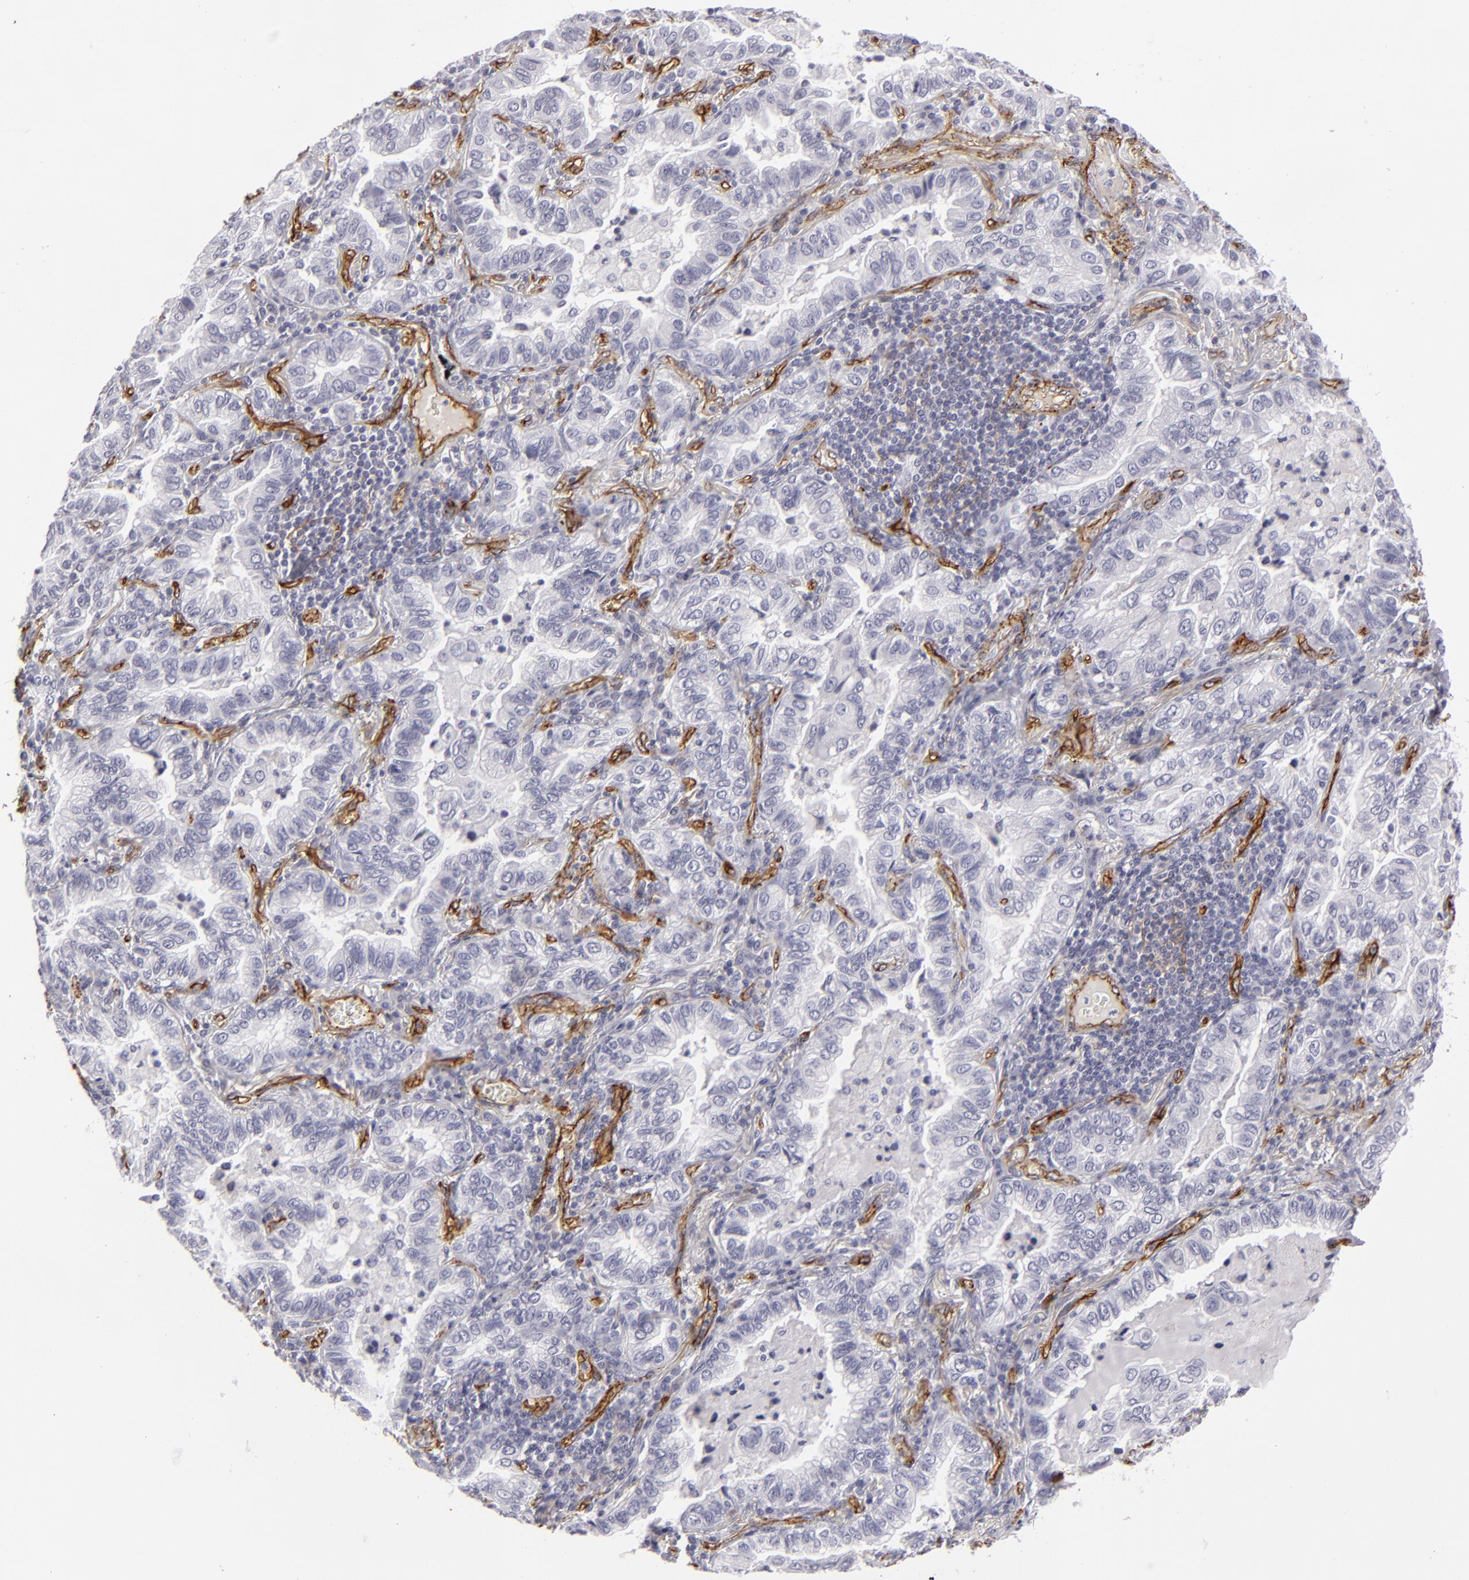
{"staining": {"intensity": "negative", "quantity": "none", "location": "none"}, "tissue": "lung cancer", "cell_type": "Tumor cells", "image_type": "cancer", "snomed": [{"axis": "morphology", "description": "Adenocarcinoma, NOS"}, {"axis": "topography", "description": "Lung"}], "caption": "Immunohistochemical staining of human lung cancer (adenocarcinoma) shows no significant staining in tumor cells.", "gene": "MCAM", "patient": {"sex": "female", "age": 50}}